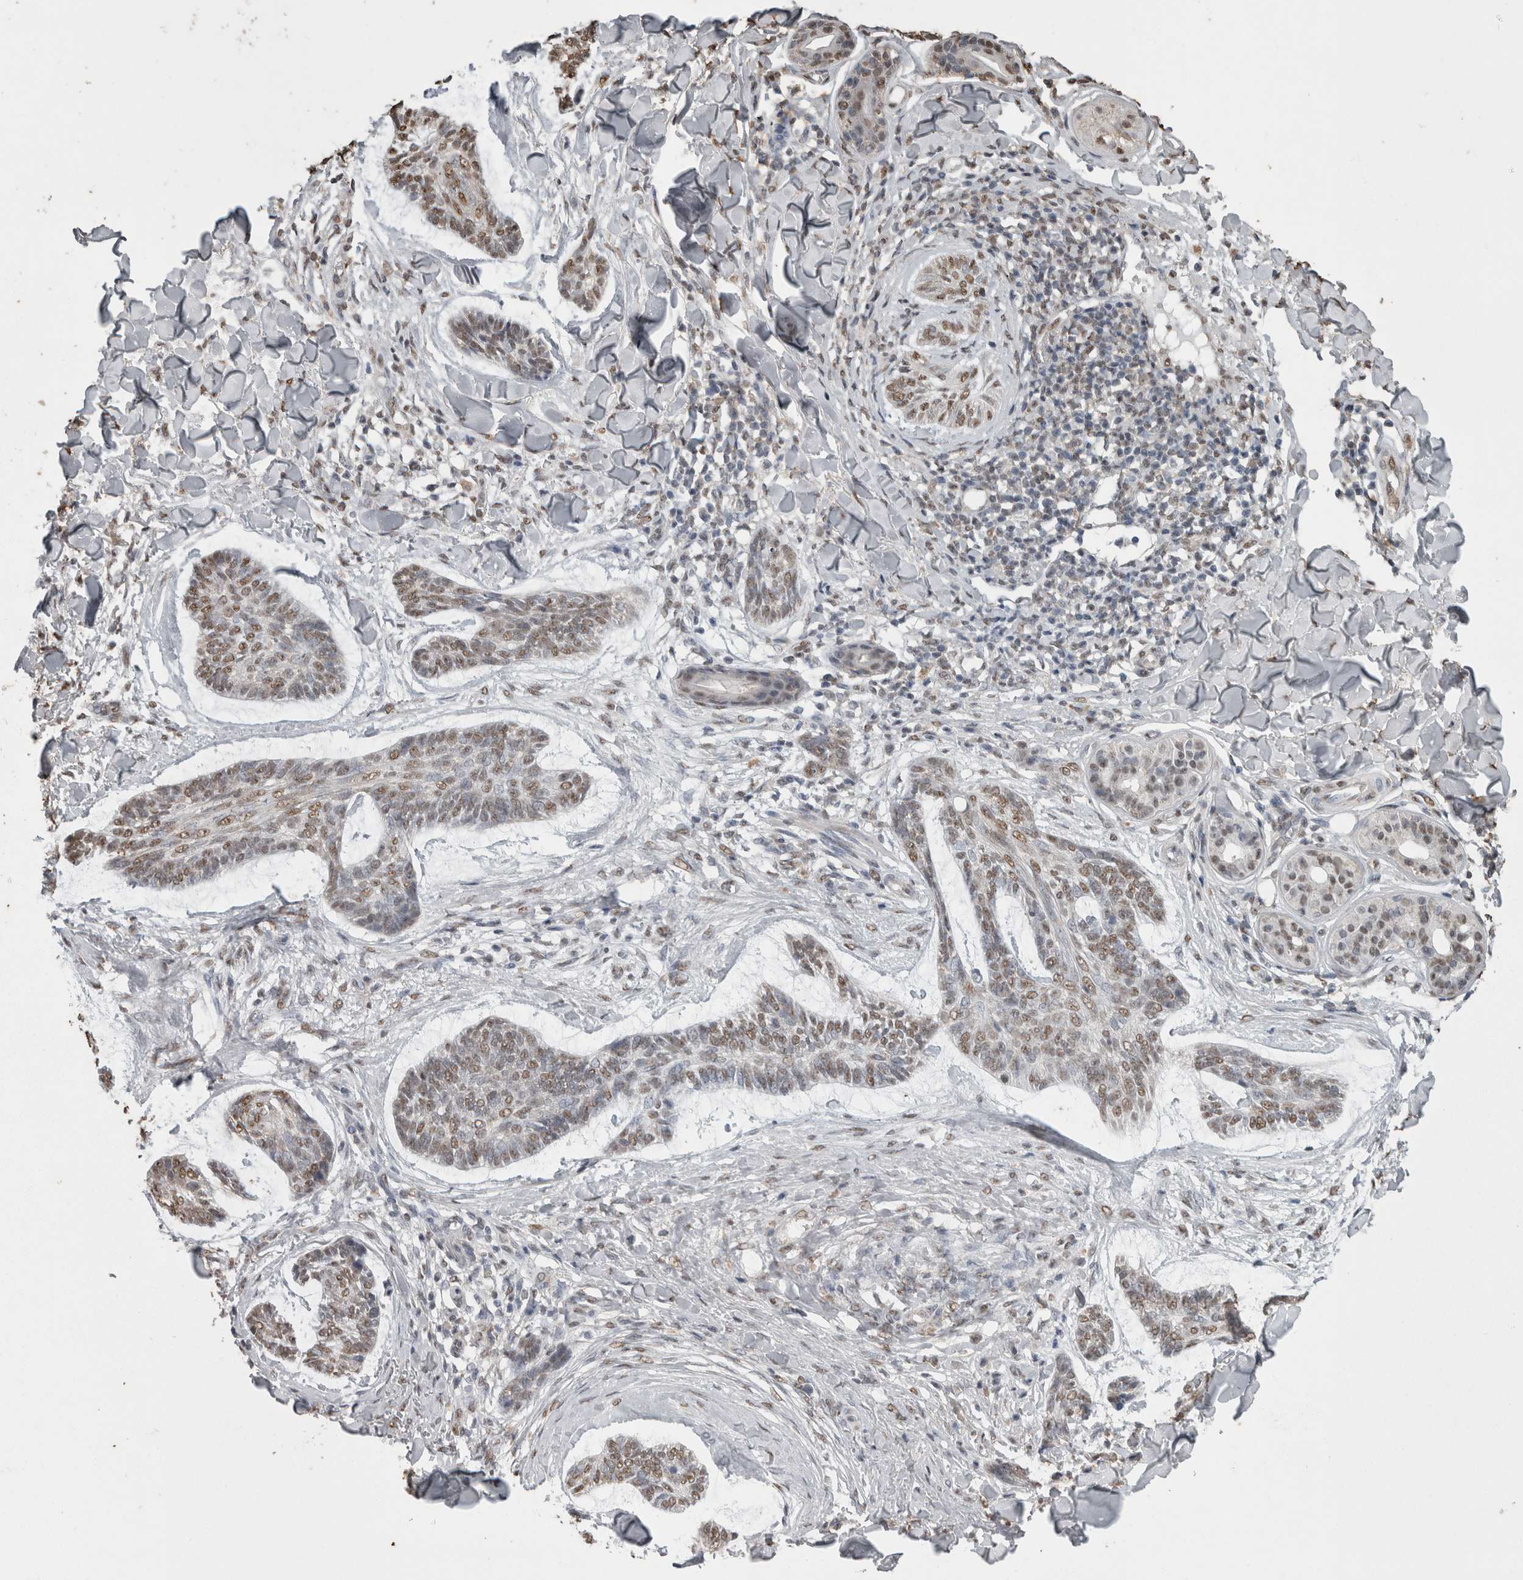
{"staining": {"intensity": "weak", "quantity": ">75%", "location": "nuclear"}, "tissue": "skin cancer", "cell_type": "Tumor cells", "image_type": "cancer", "snomed": [{"axis": "morphology", "description": "Basal cell carcinoma"}, {"axis": "topography", "description": "Skin"}], "caption": "A histopathology image of skin cancer (basal cell carcinoma) stained for a protein demonstrates weak nuclear brown staining in tumor cells. (DAB IHC, brown staining for protein, blue staining for nuclei).", "gene": "SMAD7", "patient": {"sex": "male", "age": 43}}